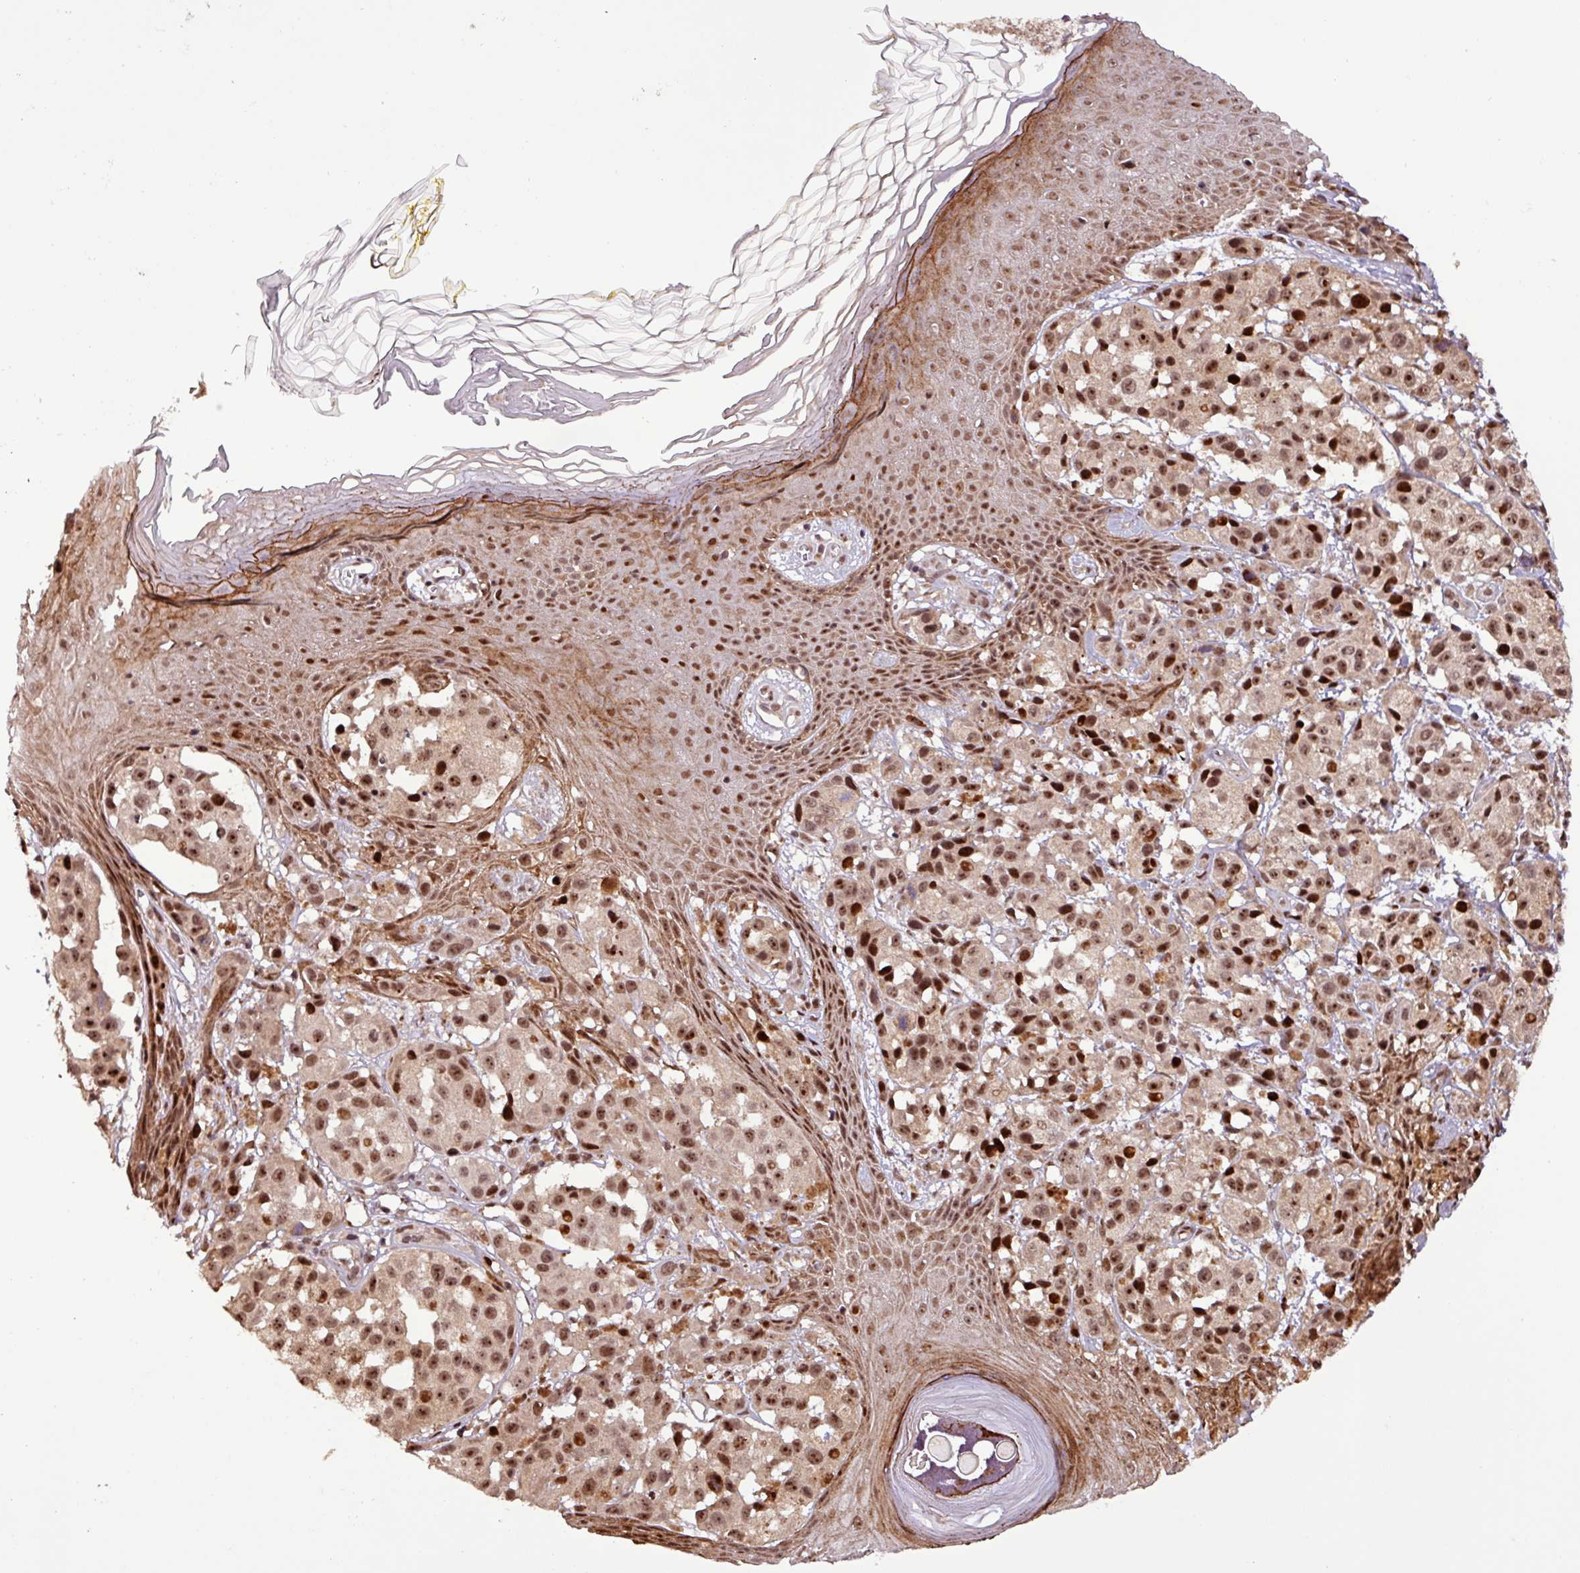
{"staining": {"intensity": "strong", "quantity": ">75%", "location": "nuclear"}, "tissue": "melanoma", "cell_type": "Tumor cells", "image_type": "cancer", "snomed": [{"axis": "morphology", "description": "Malignant melanoma, NOS"}, {"axis": "topography", "description": "Skin"}], "caption": "The photomicrograph exhibits a brown stain indicating the presence of a protein in the nuclear of tumor cells in melanoma.", "gene": "SLC22A24", "patient": {"sex": "male", "age": 39}}